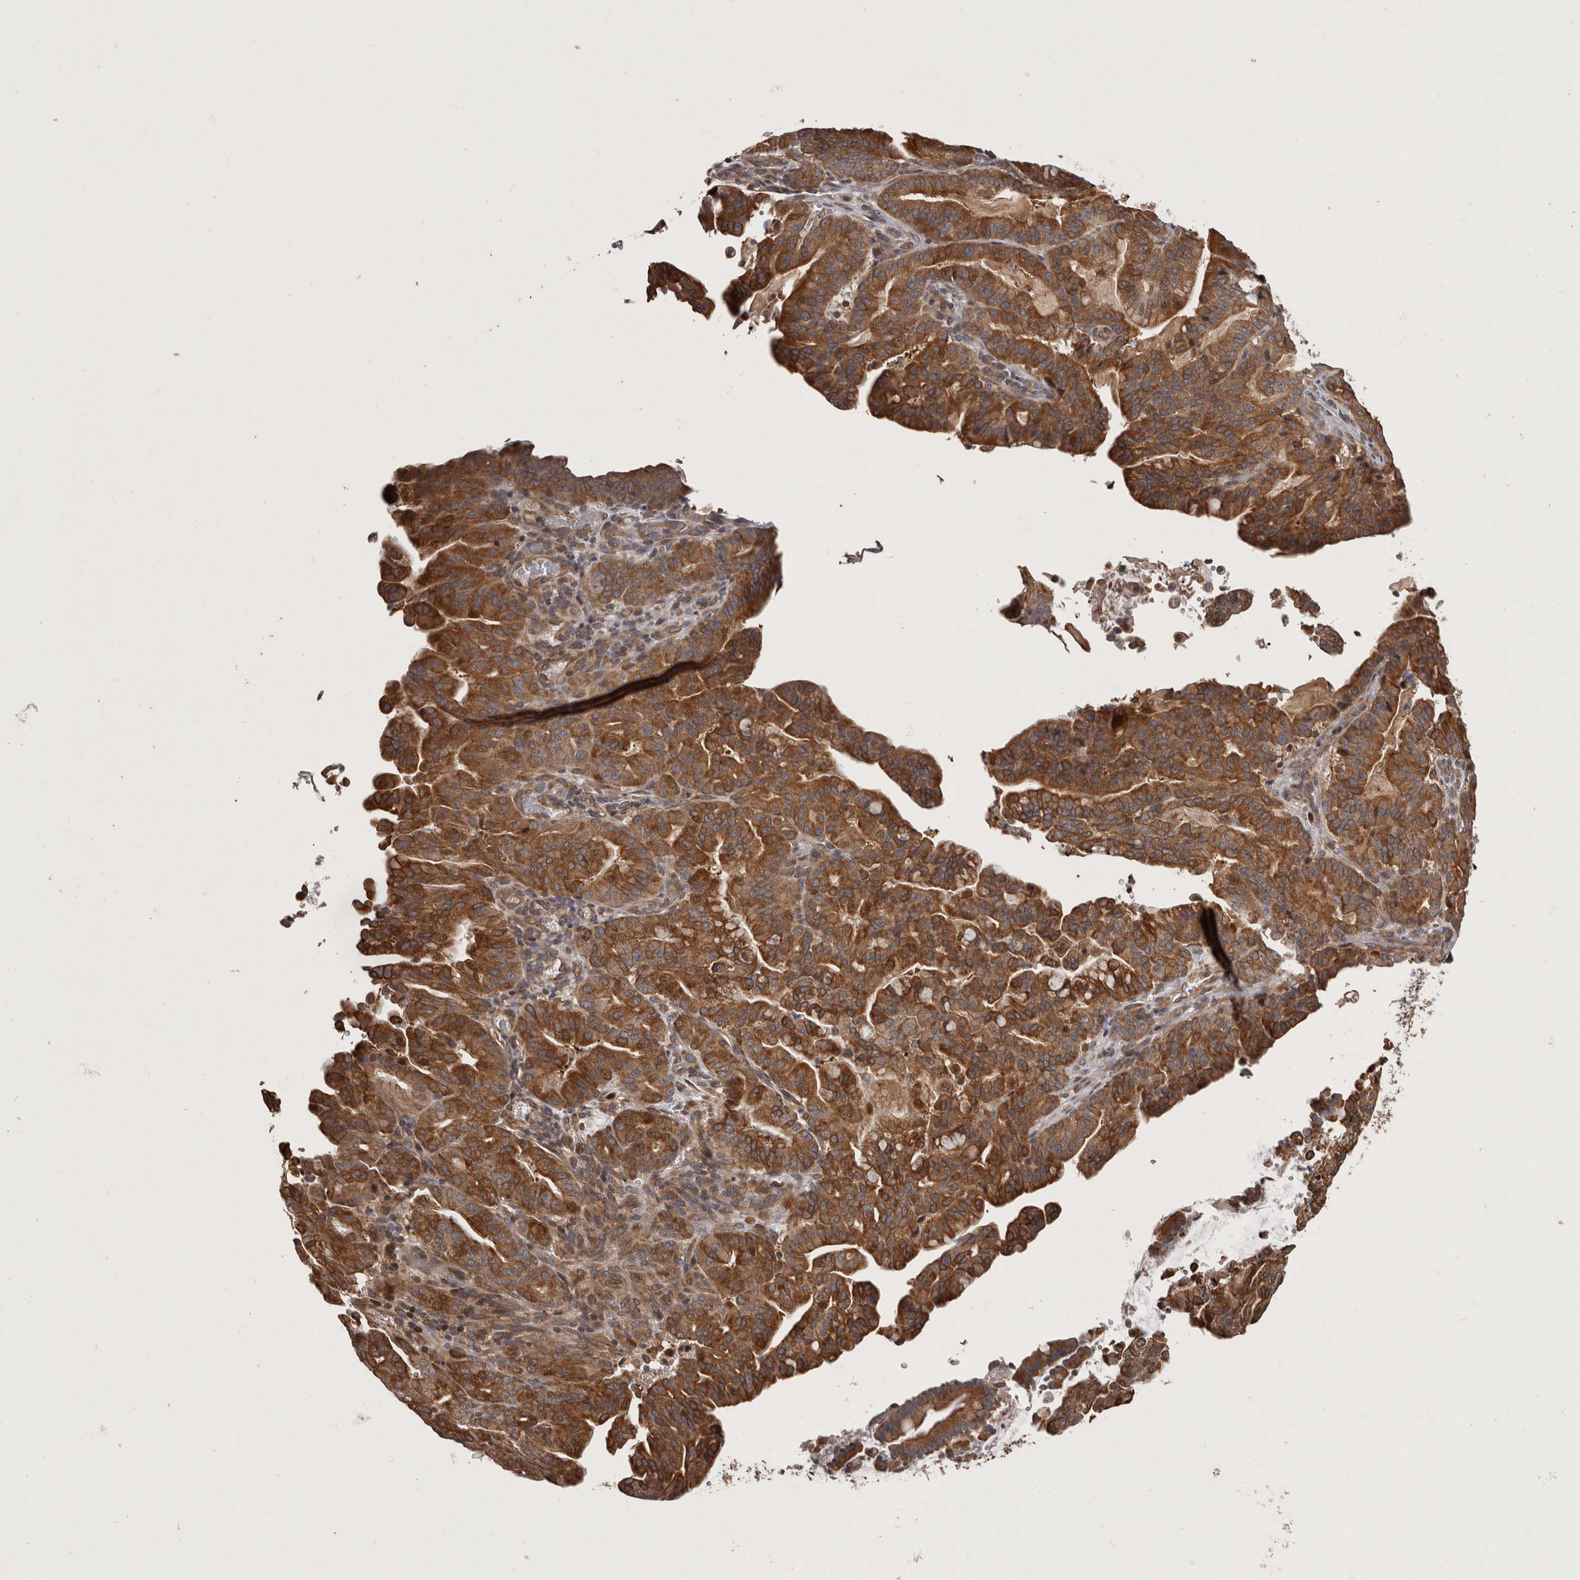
{"staining": {"intensity": "strong", "quantity": "25%-75%", "location": "cytoplasmic/membranous"}, "tissue": "pancreatic cancer", "cell_type": "Tumor cells", "image_type": "cancer", "snomed": [{"axis": "morphology", "description": "Adenocarcinoma, NOS"}, {"axis": "topography", "description": "Pancreas"}], "caption": "DAB immunohistochemical staining of human pancreatic cancer shows strong cytoplasmic/membranous protein staining in approximately 25%-75% of tumor cells.", "gene": "GADD45B", "patient": {"sex": "male", "age": 63}}